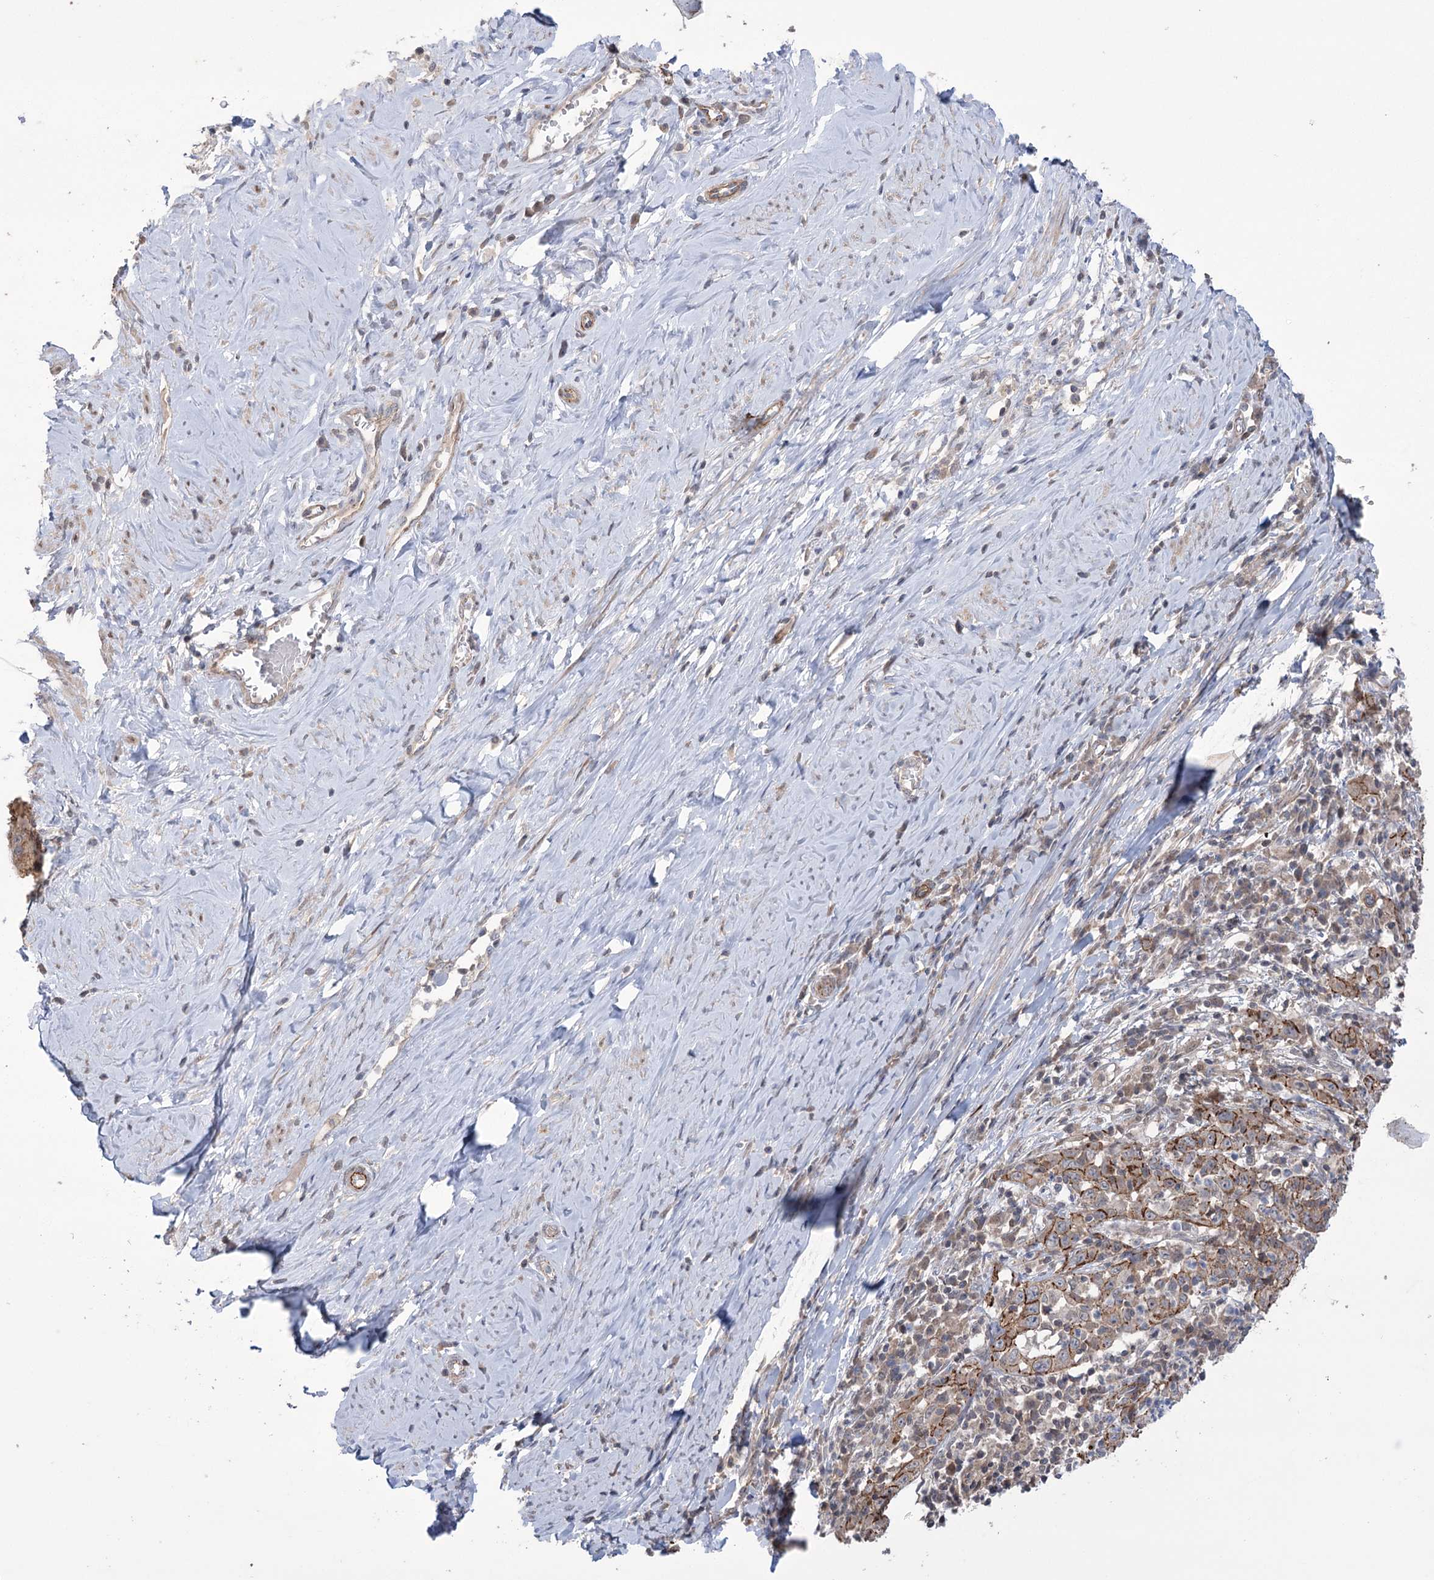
{"staining": {"intensity": "moderate", "quantity": "25%-75%", "location": "cytoplasmic/membranous"}, "tissue": "cervical cancer", "cell_type": "Tumor cells", "image_type": "cancer", "snomed": [{"axis": "morphology", "description": "Squamous cell carcinoma, NOS"}, {"axis": "topography", "description": "Cervix"}], "caption": "Immunohistochemical staining of squamous cell carcinoma (cervical) reveals medium levels of moderate cytoplasmic/membranous protein positivity in about 25%-75% of tumor cells.", "gene": "TRIM71", "patient": {"sex": "female", "age": 46}}